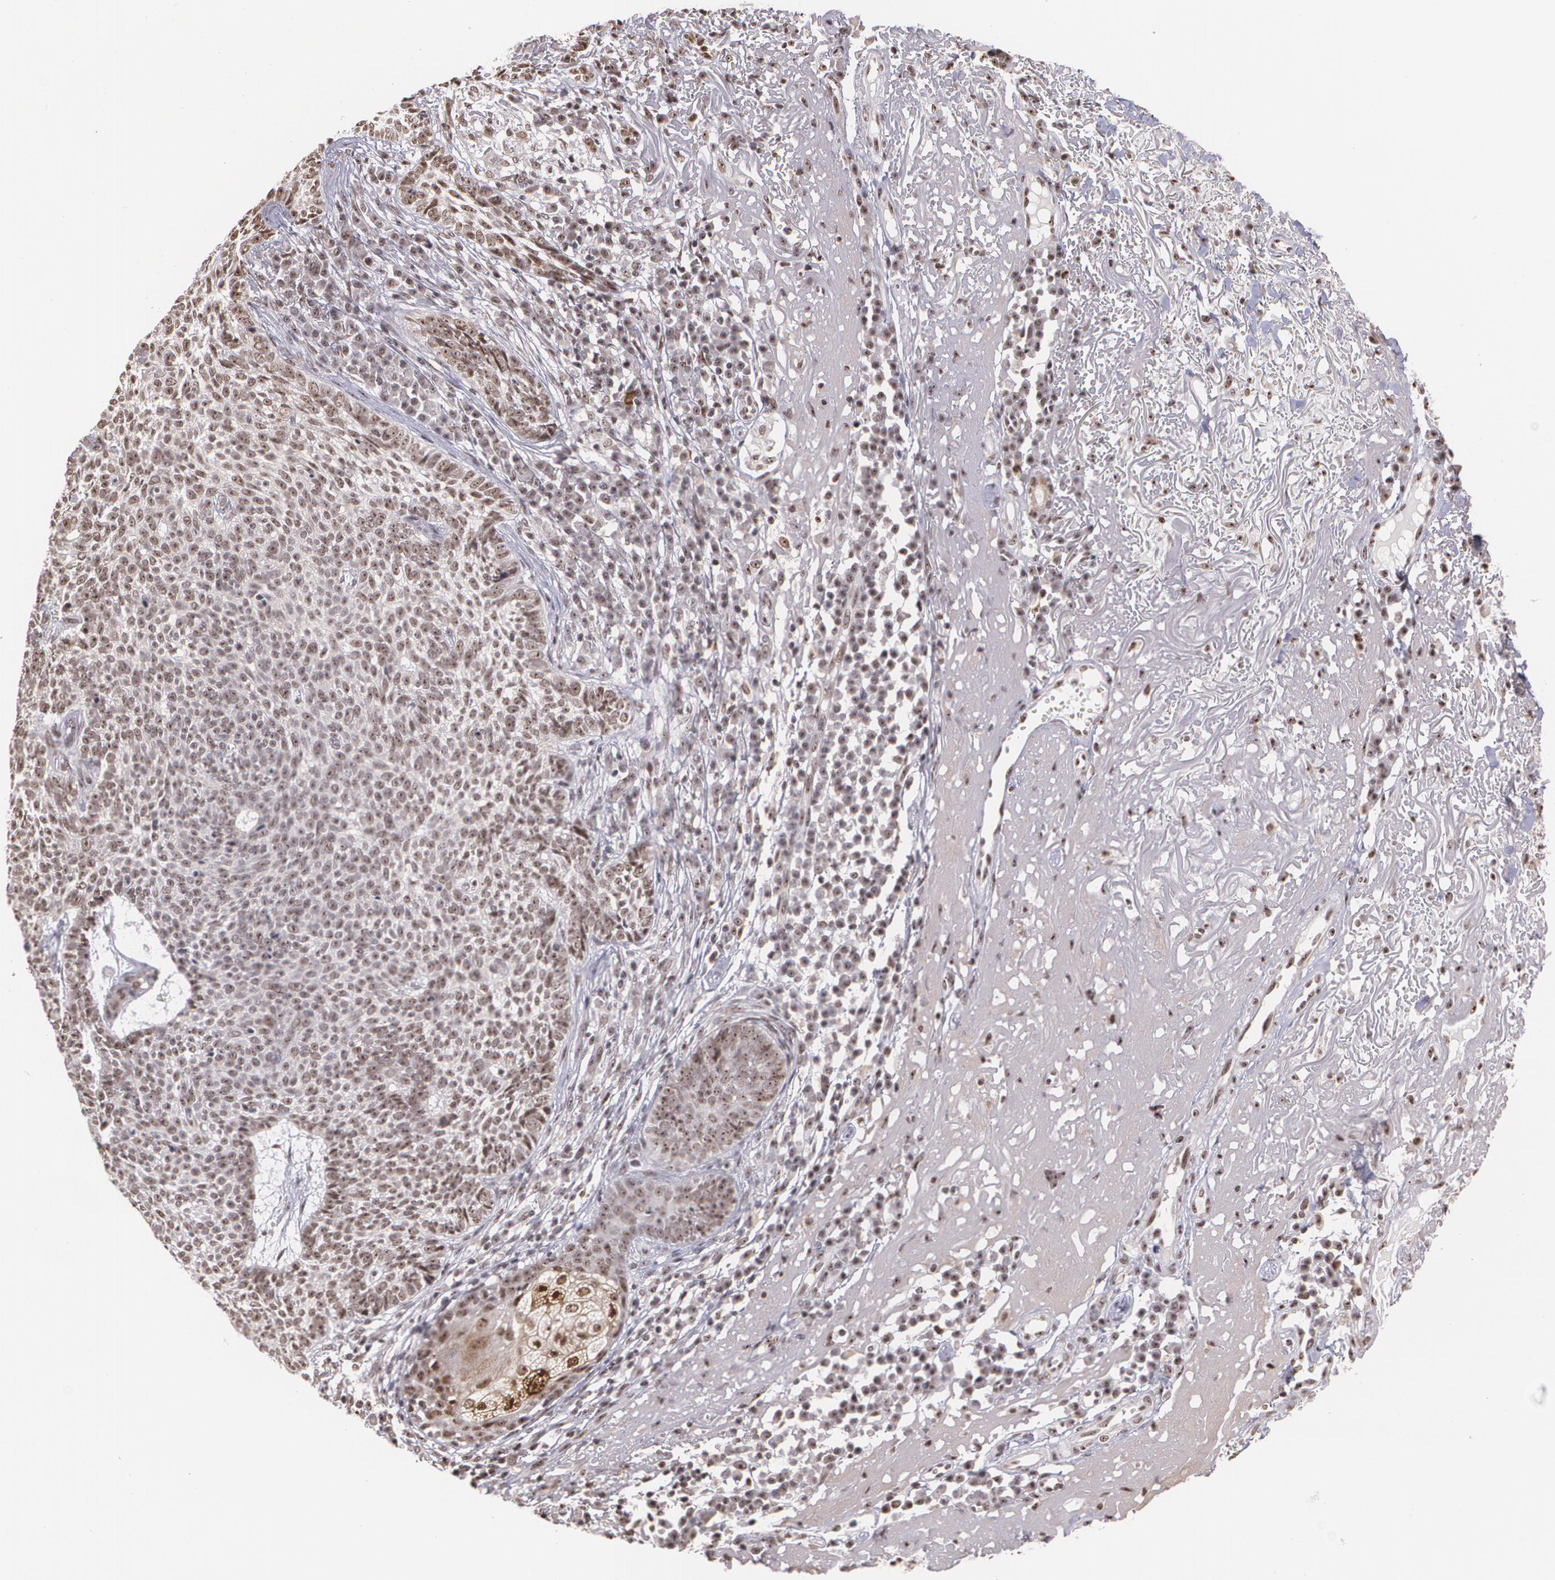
{"staining": {"intensity": "strong", "quantity": ">75%", "location": "cytoplasmic/membranous,nuclear"}, "tissue": "skin cancer", "cell_type": "Tumor cells", "image_type": "cancer", "snomed": [{"axis": "morphology", "description": "Basal cell carcinoma"}, {"axis": "topography", "description": "Skin"}], "caption": "IHC photomicrograph of neoplastic tissue: skin cancer stained using immunohistochemistry shows high levels of strong protein expression localized specifically in the cytoplasmic/membranous and nuclear of tumor cells, appearing as a cytoplasmic/membranous and nuclear brown color.", "gene": "C6orf15", "patient": {"sex": "female", "age": 89}}